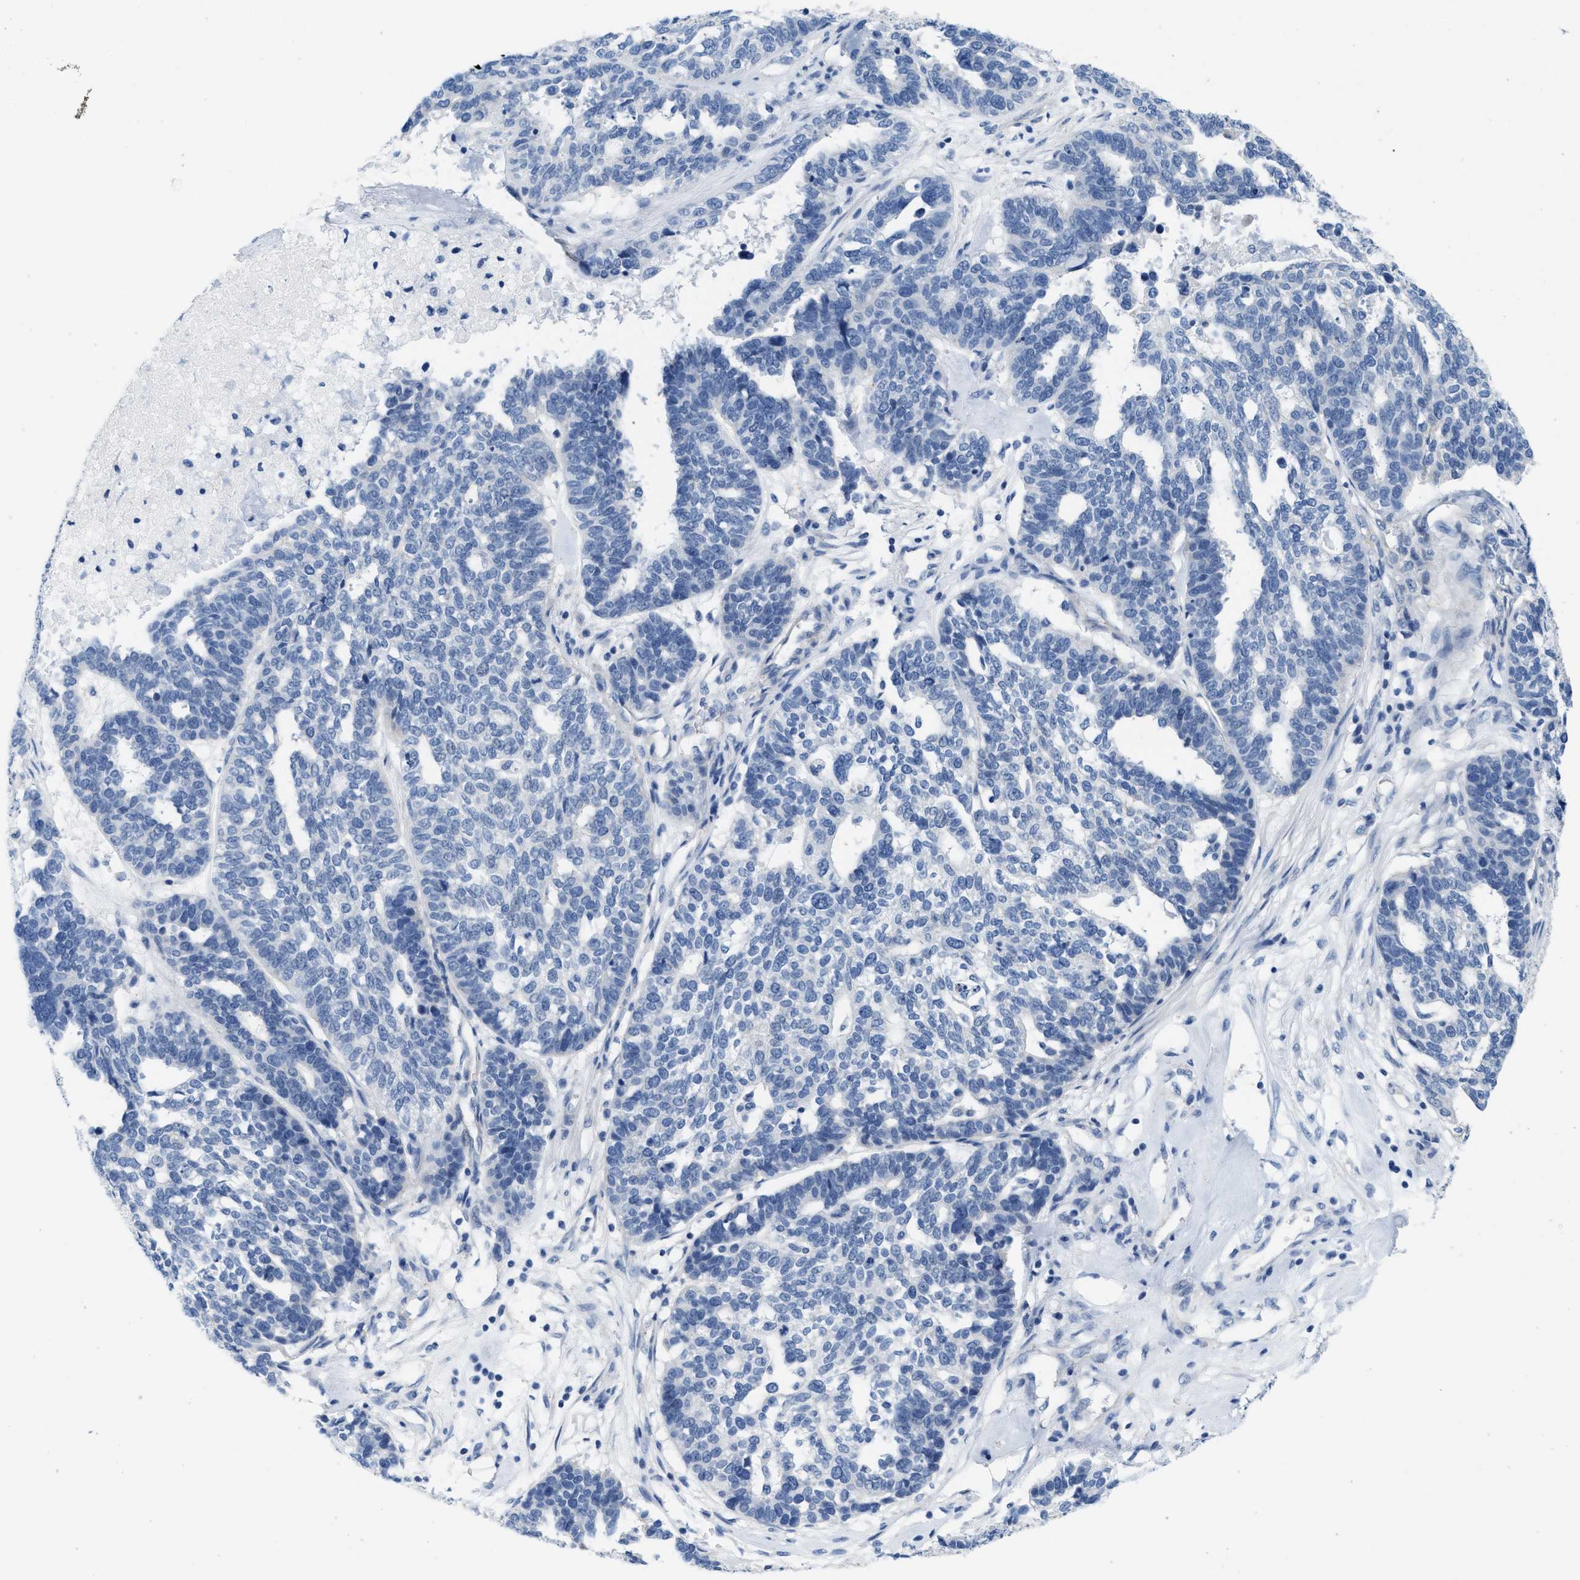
{"staining": {"intensity": "negative", "quantity": "none", "location": "none"}, "tissue": "ovarian cancer", "cell_type": "Tumor cells", "image_type": "cancer", "snomed": [{"axis": "morphology", "description": "Cystadenocarcinoma, serous, NOS"}, {"axis": "topography", "description": "Ovary"}], "caption": "Ovarian cancer (serous cystadenocarcinoma) was stained to show a protein in brown. There is no significant positivity in tumor cells.", "gene": "ABCB11", "patient": {"sex": "female", "age": 59}}